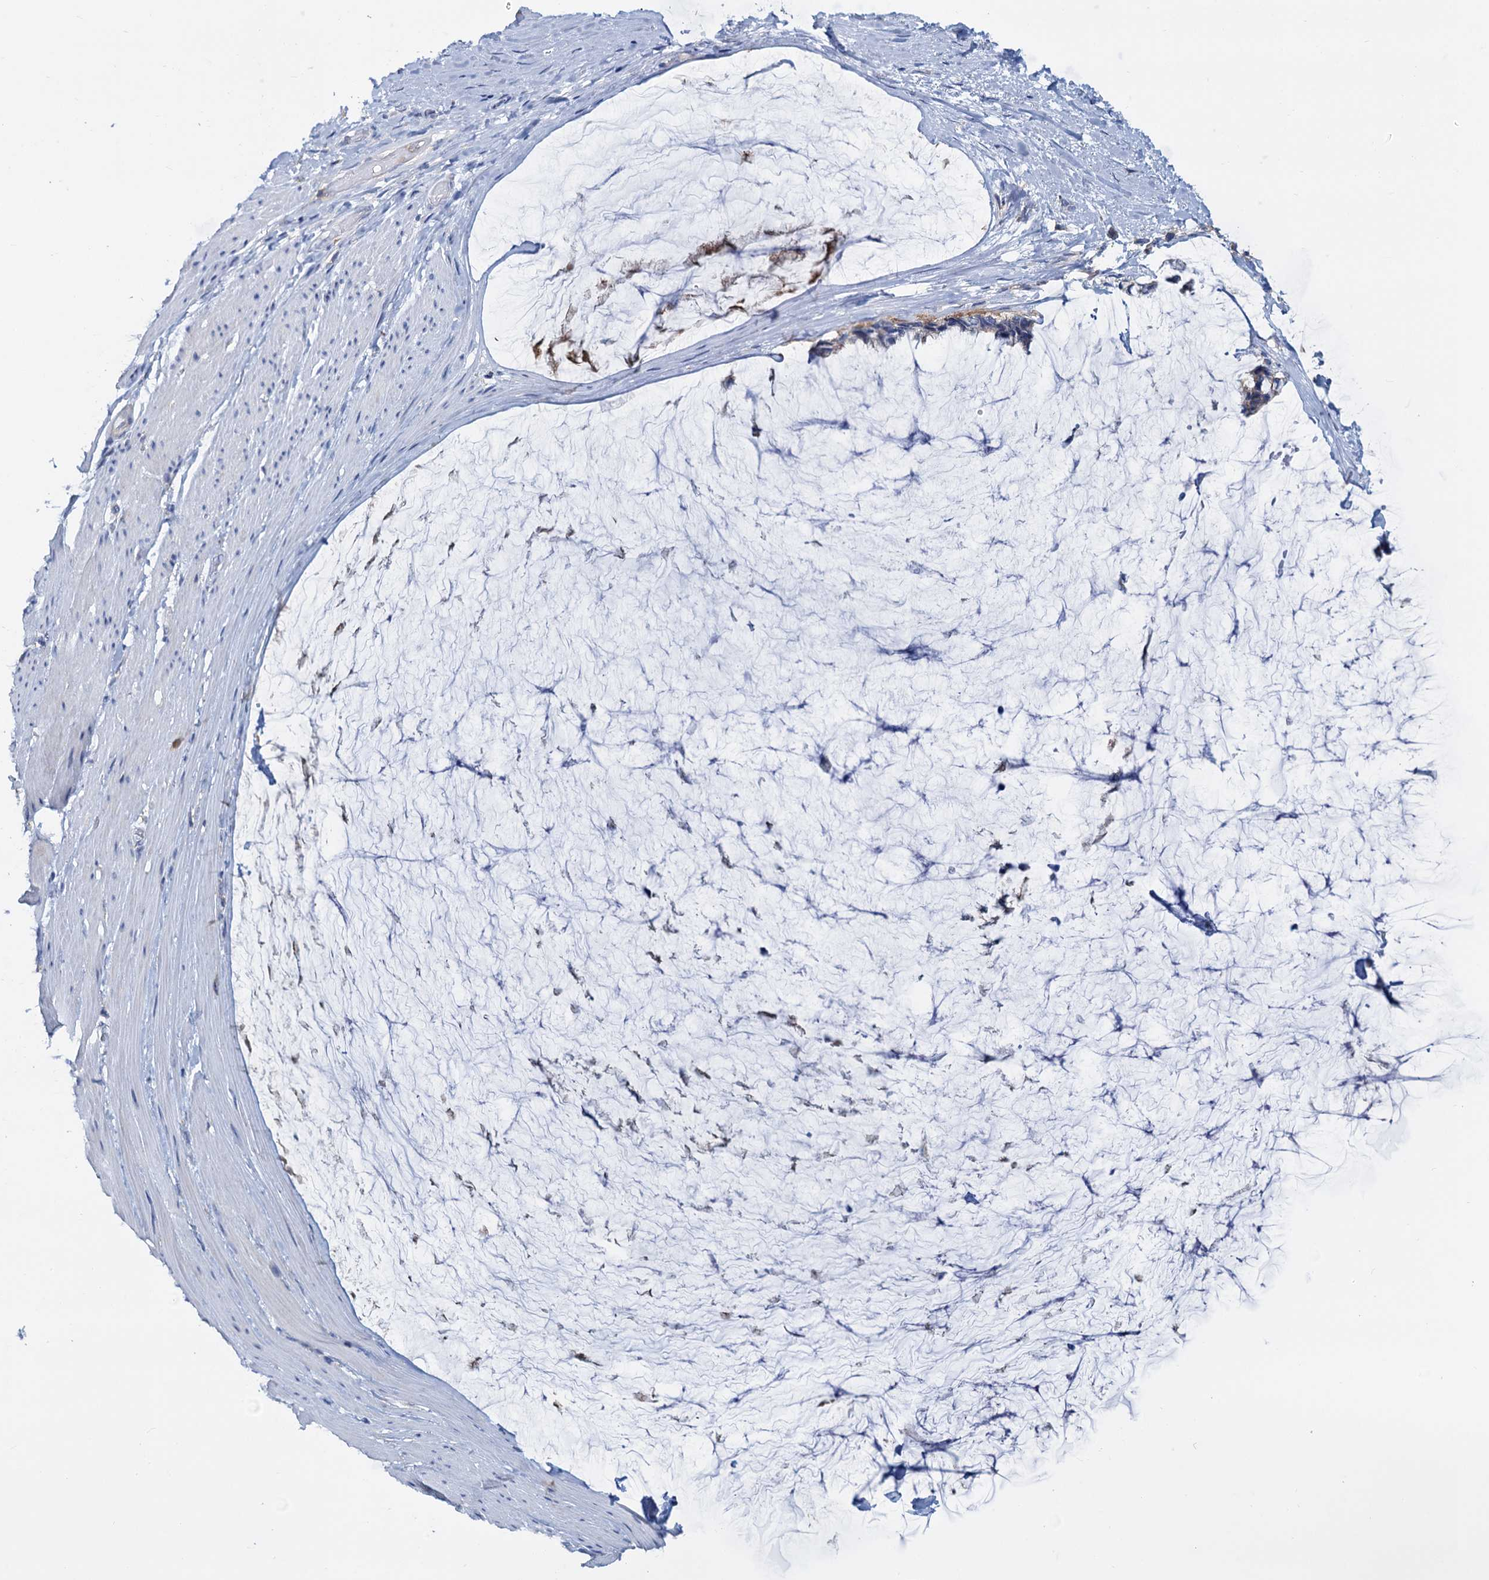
{"staining": {"intensity": "weak", "quantity": "<25%", "location": "cytoplasmic/membranous"}, "tissue": "ovarian cancer", "cell_type": "Tumor cells", "image_type": "cancer", "snomed": [{"axis": "morphology", "description": "Cystadenocarcinoma, mucinous, NOS"}, {"axis": "topography", "description": "Ovary"}], "caption": "DAB (3,3'-diaminobenzidine) immunohistochemical staining of human ovarian cancer (mucinous cystadenocarcinoma) demonstrates no significant staining in tumor cells. (DAB (3,3'-diaminobenzidine) immunohistochemistry with hematoxylin counter stain).", "gene": "LRCH4", "patient": {"sex": "female", "age": 39}}